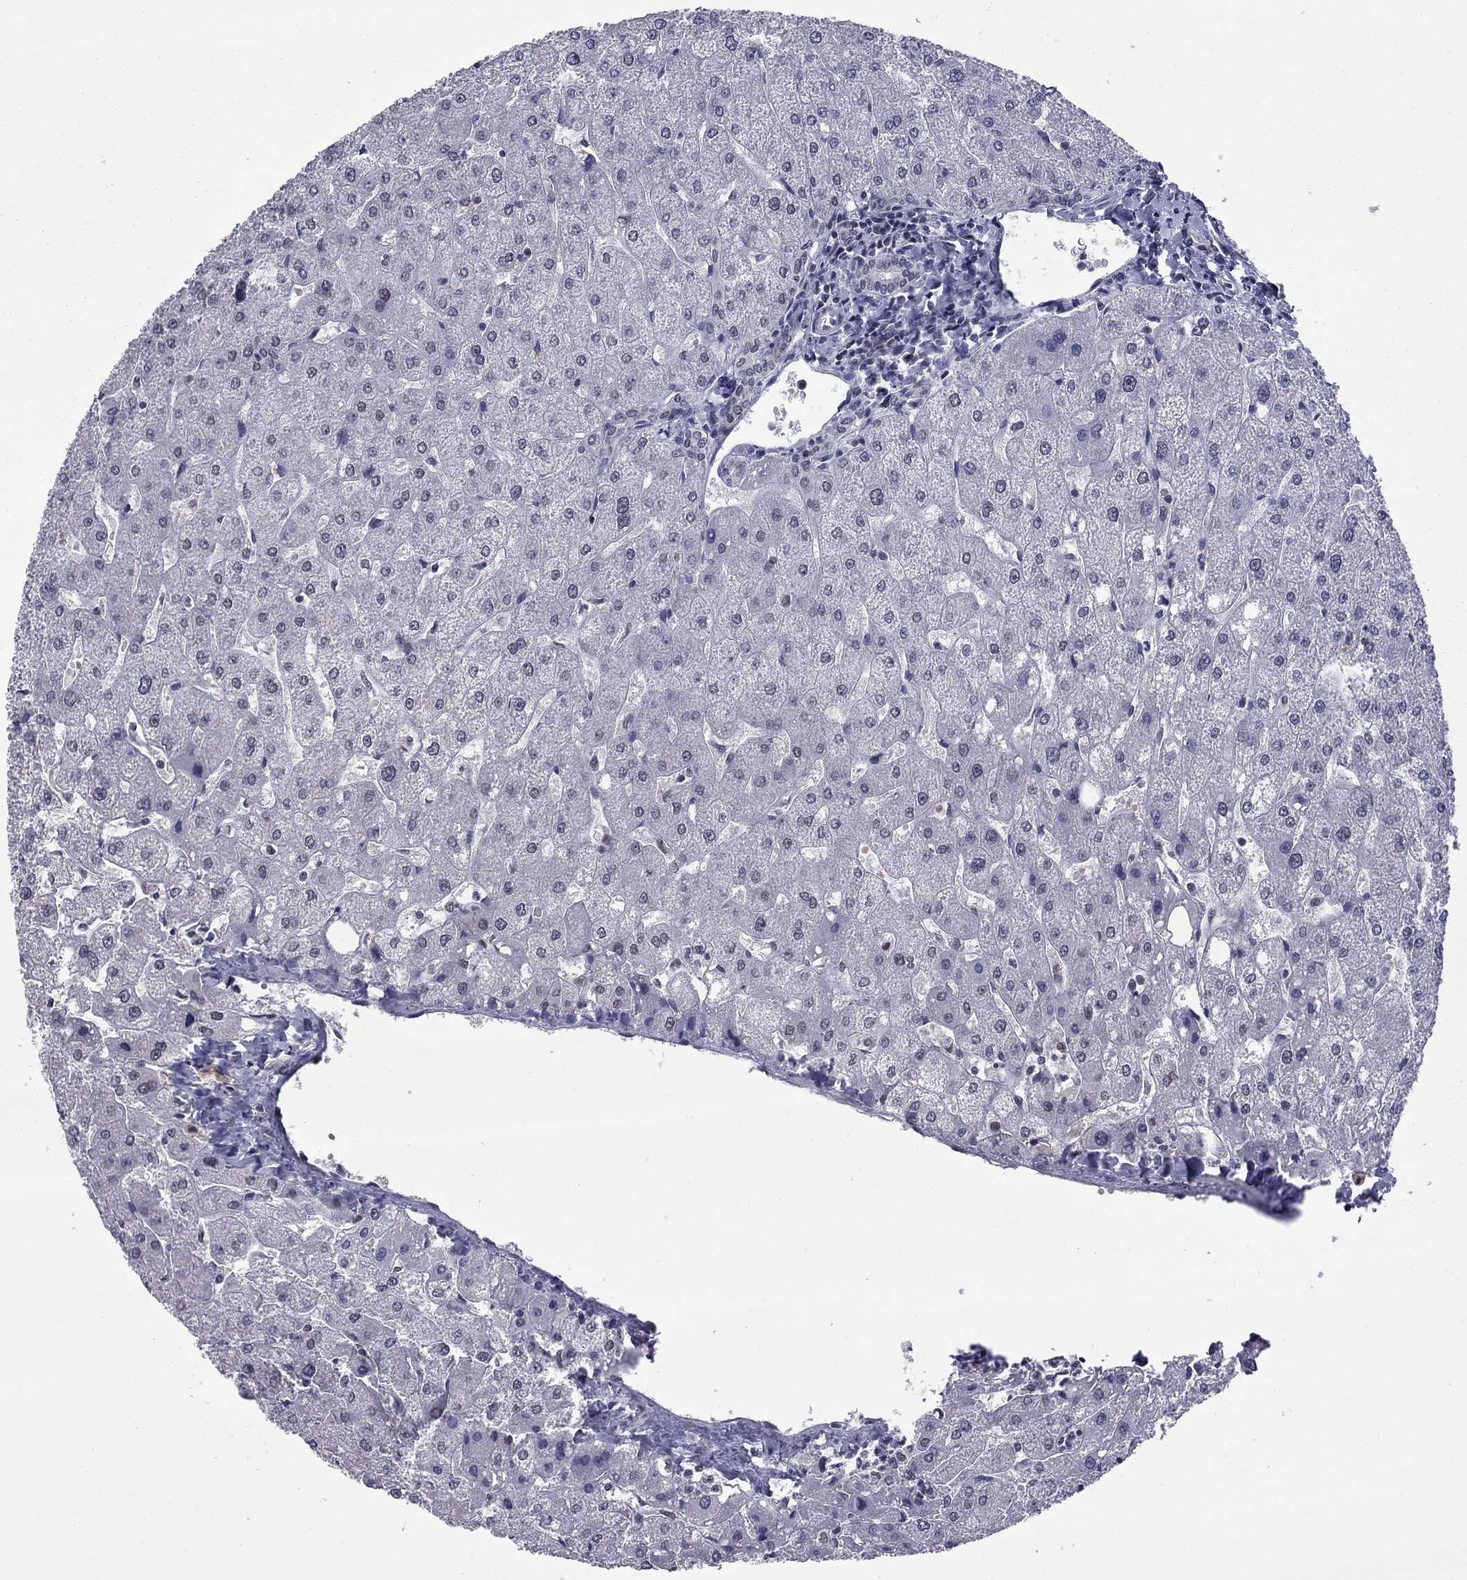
{"staining": {"intensity": "negative", "quantity": "none", "location": "none"}, "tissue": "liver", "cell_type": "Cholangiocytes", "image_type": "normal", "snomed": [{"axis": "morphology", "description": "Normal tissue, NOS"}, {"axis": "topography", "description": "Liver"}], "caption": "DAB immunohistochemical staining of normal human liver reveals no significant expression in cholangiocytes.", "gene": "TAF9", "patient": {"sex": "male", "age": 67}}